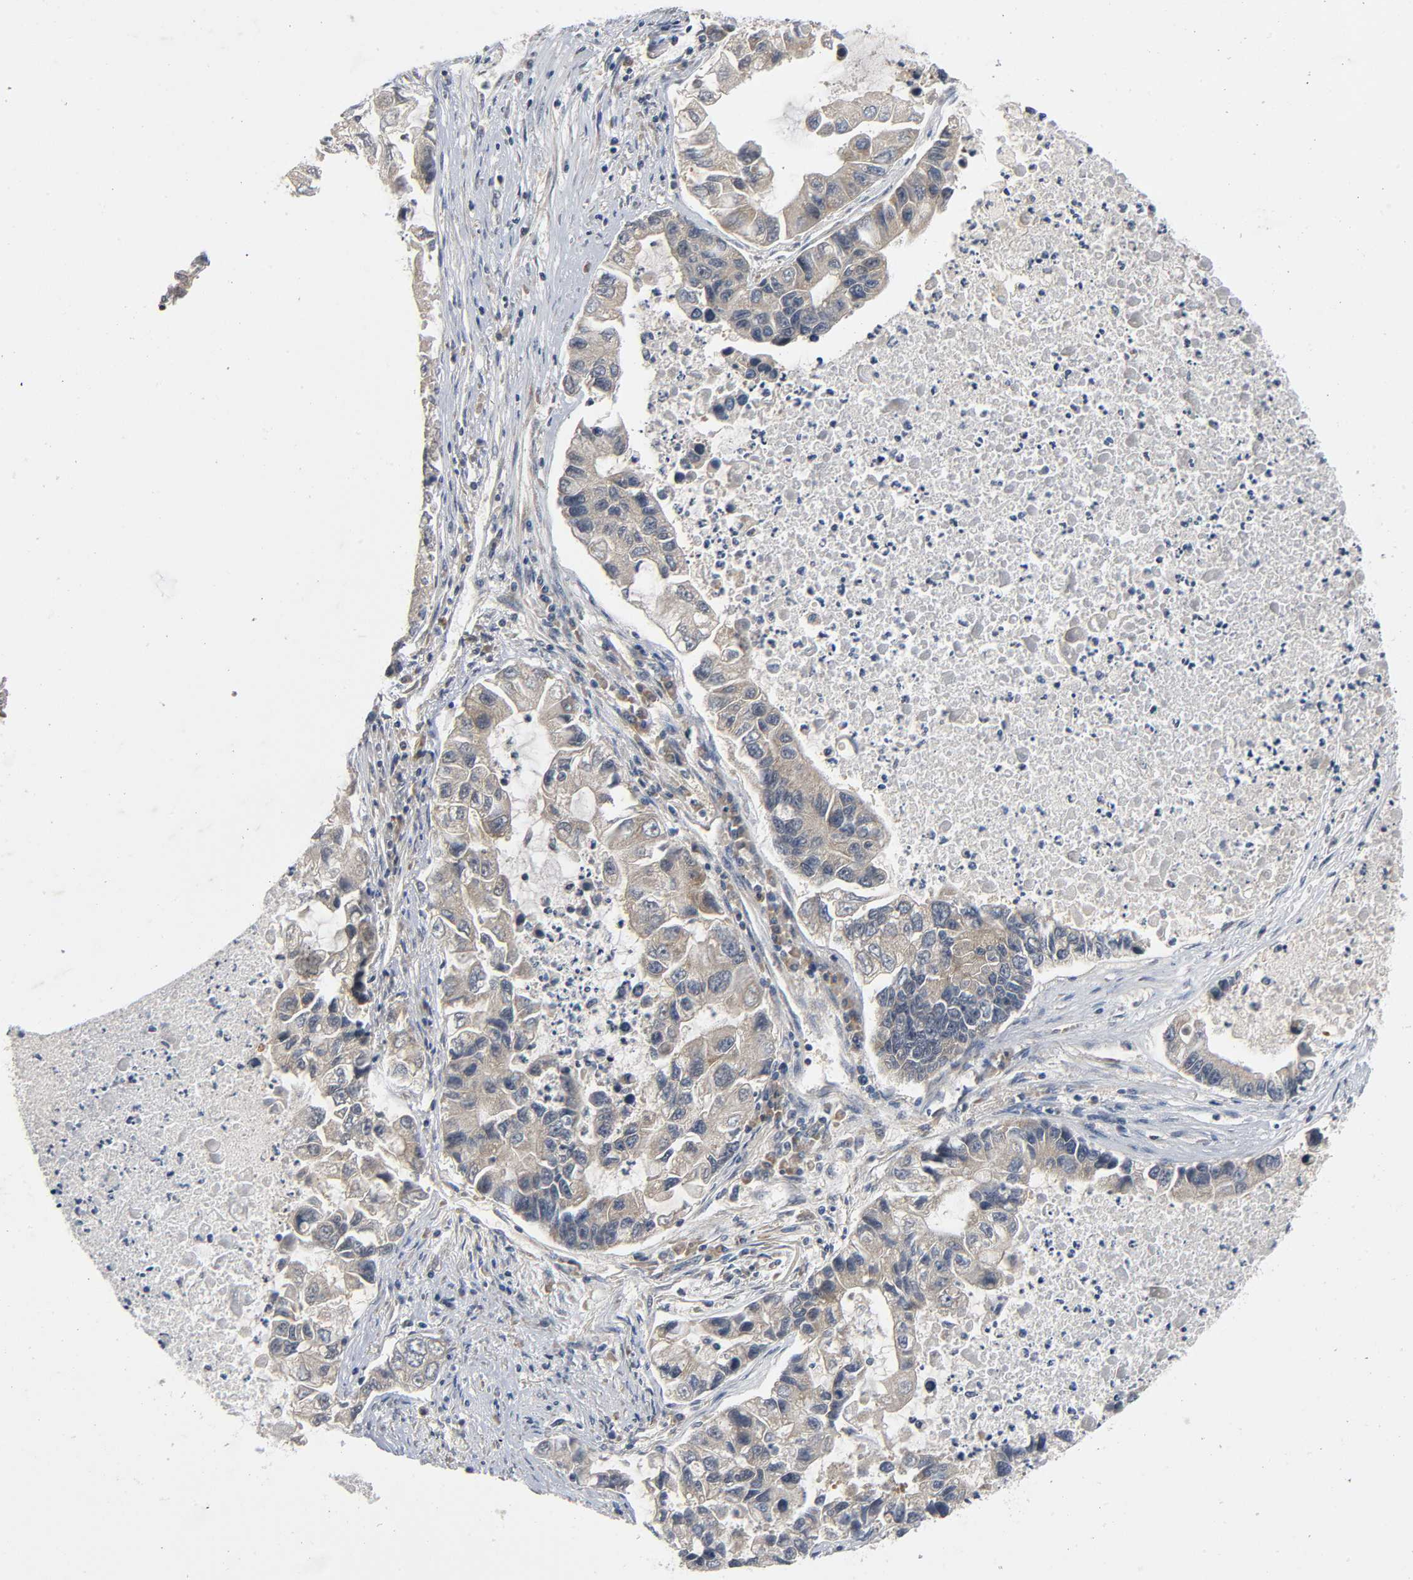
{"staining": {"intensity": "weak", "quantity": ">75%", "location": "cytoplasmic/membranous"}, "tissue": "lung cancer", "cell_type": "Tumor cells", "image_type": "cancer", "snomed": [{"axis": "morphology", "description": "Adenocarcinoma, NOS"}, {"axis": "topography", "description": "Lung"}], "caption": "This is an image of immunohistochemistry (IHC) staining of lung cancer, which shows weak staining in the cytoplasmic/membranous of tumor cells.", "gene": "MAPK8", "patient": {"sex": "female", "age": 51}}